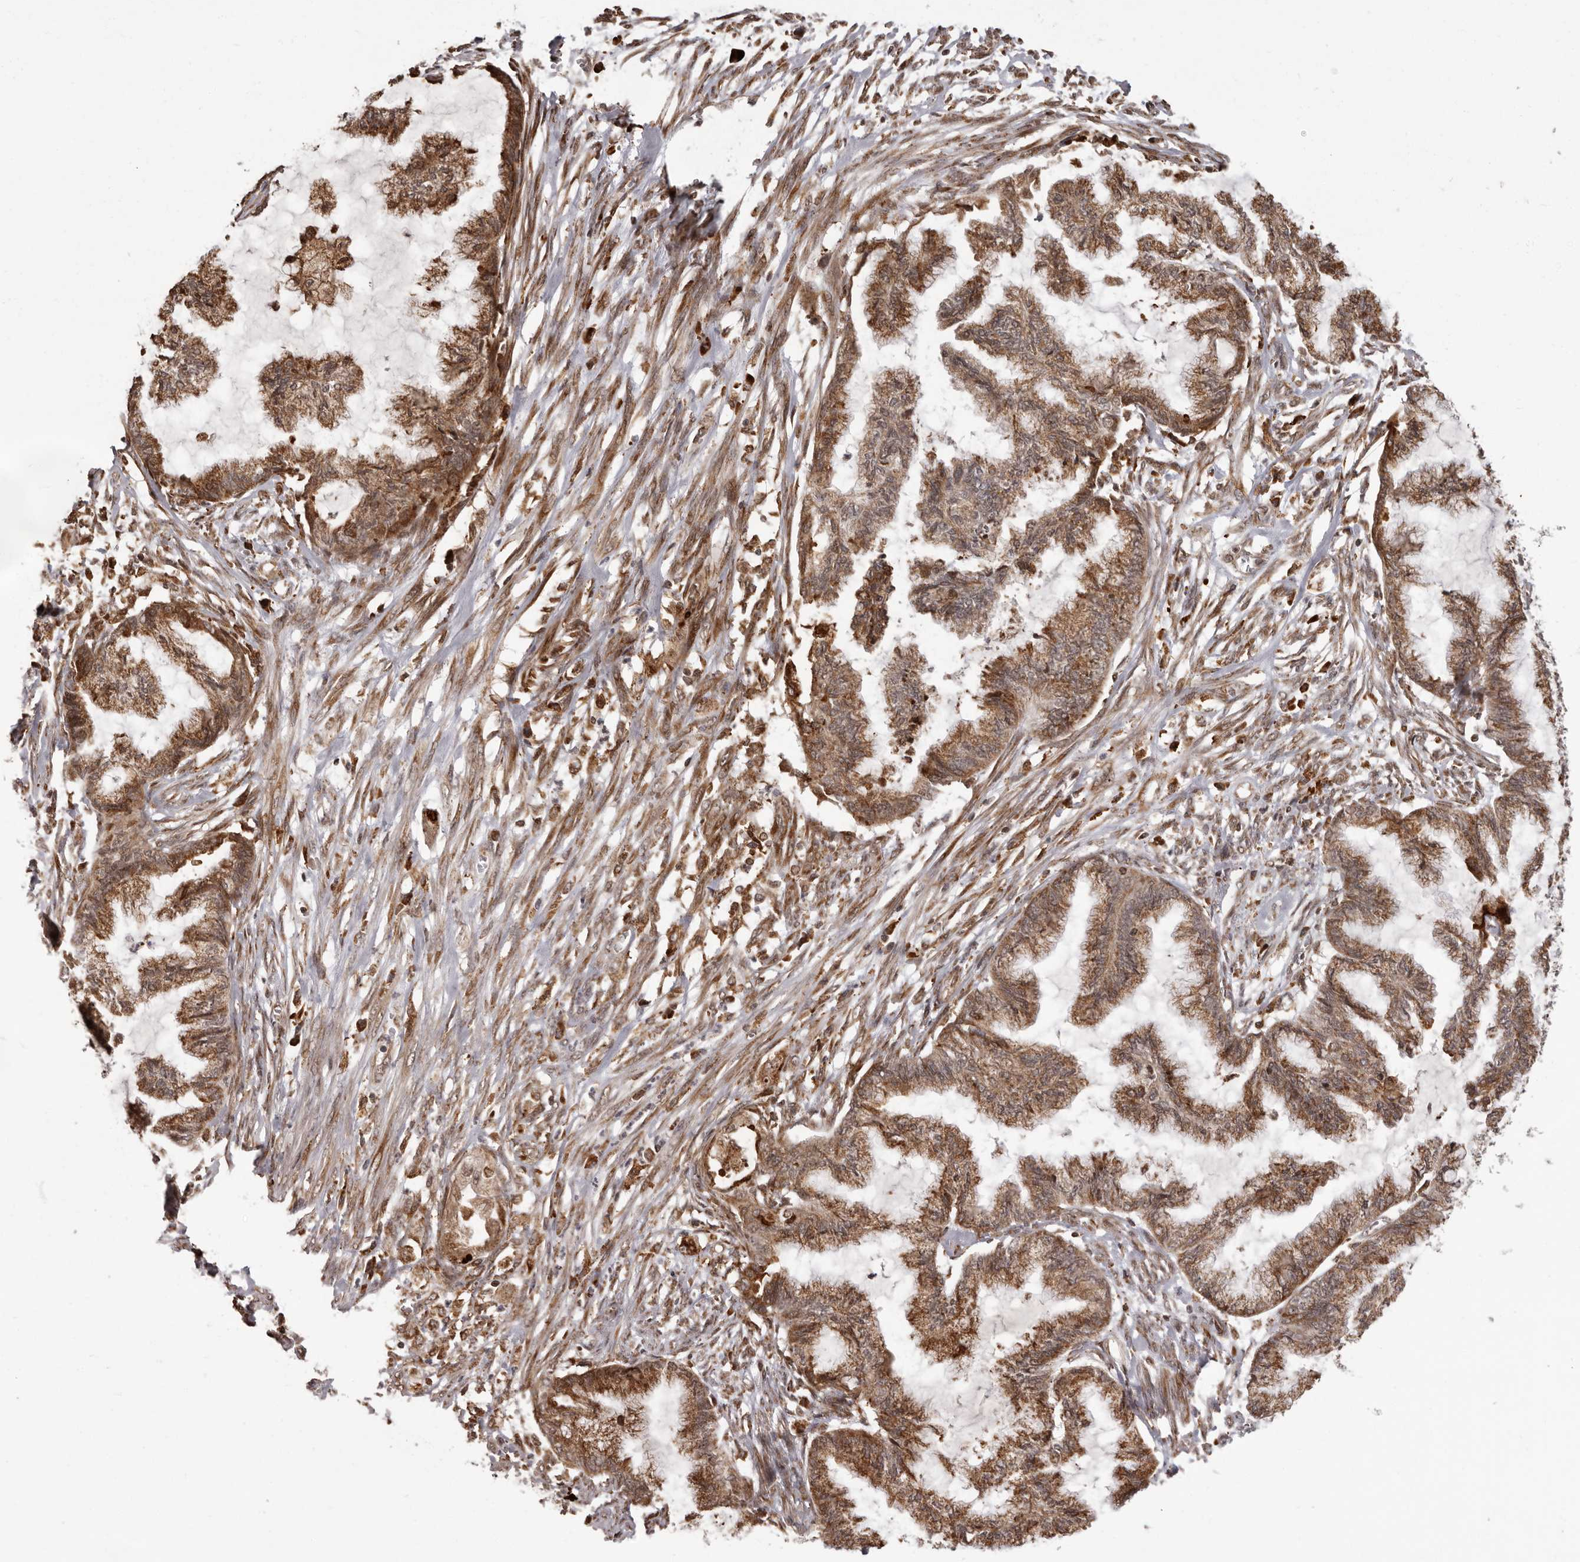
{"staining": {"intensity": "moderate", "quantity": ">75%", "location": "cytoplasmic/membranous"}, "tissue": "endometrial cancer", "cell_type": "Tumor cells", "image_type": "cancer", "snomed": [{"axis": "morphology", "description": "Adenocarcinoma, NOS"}, {"axis": "topography", "description": "Endometrium"}], "caption": "IHC (DAB (3,3'-diaminobenzidine)) staining of human endometrial cancer (adenocarcinoma) displays moderate cytoplasmic/membranous protein staining in about >75% of tumor cells.", "gene": "IL32", "patient": {"sex": "female", "age": 86}}